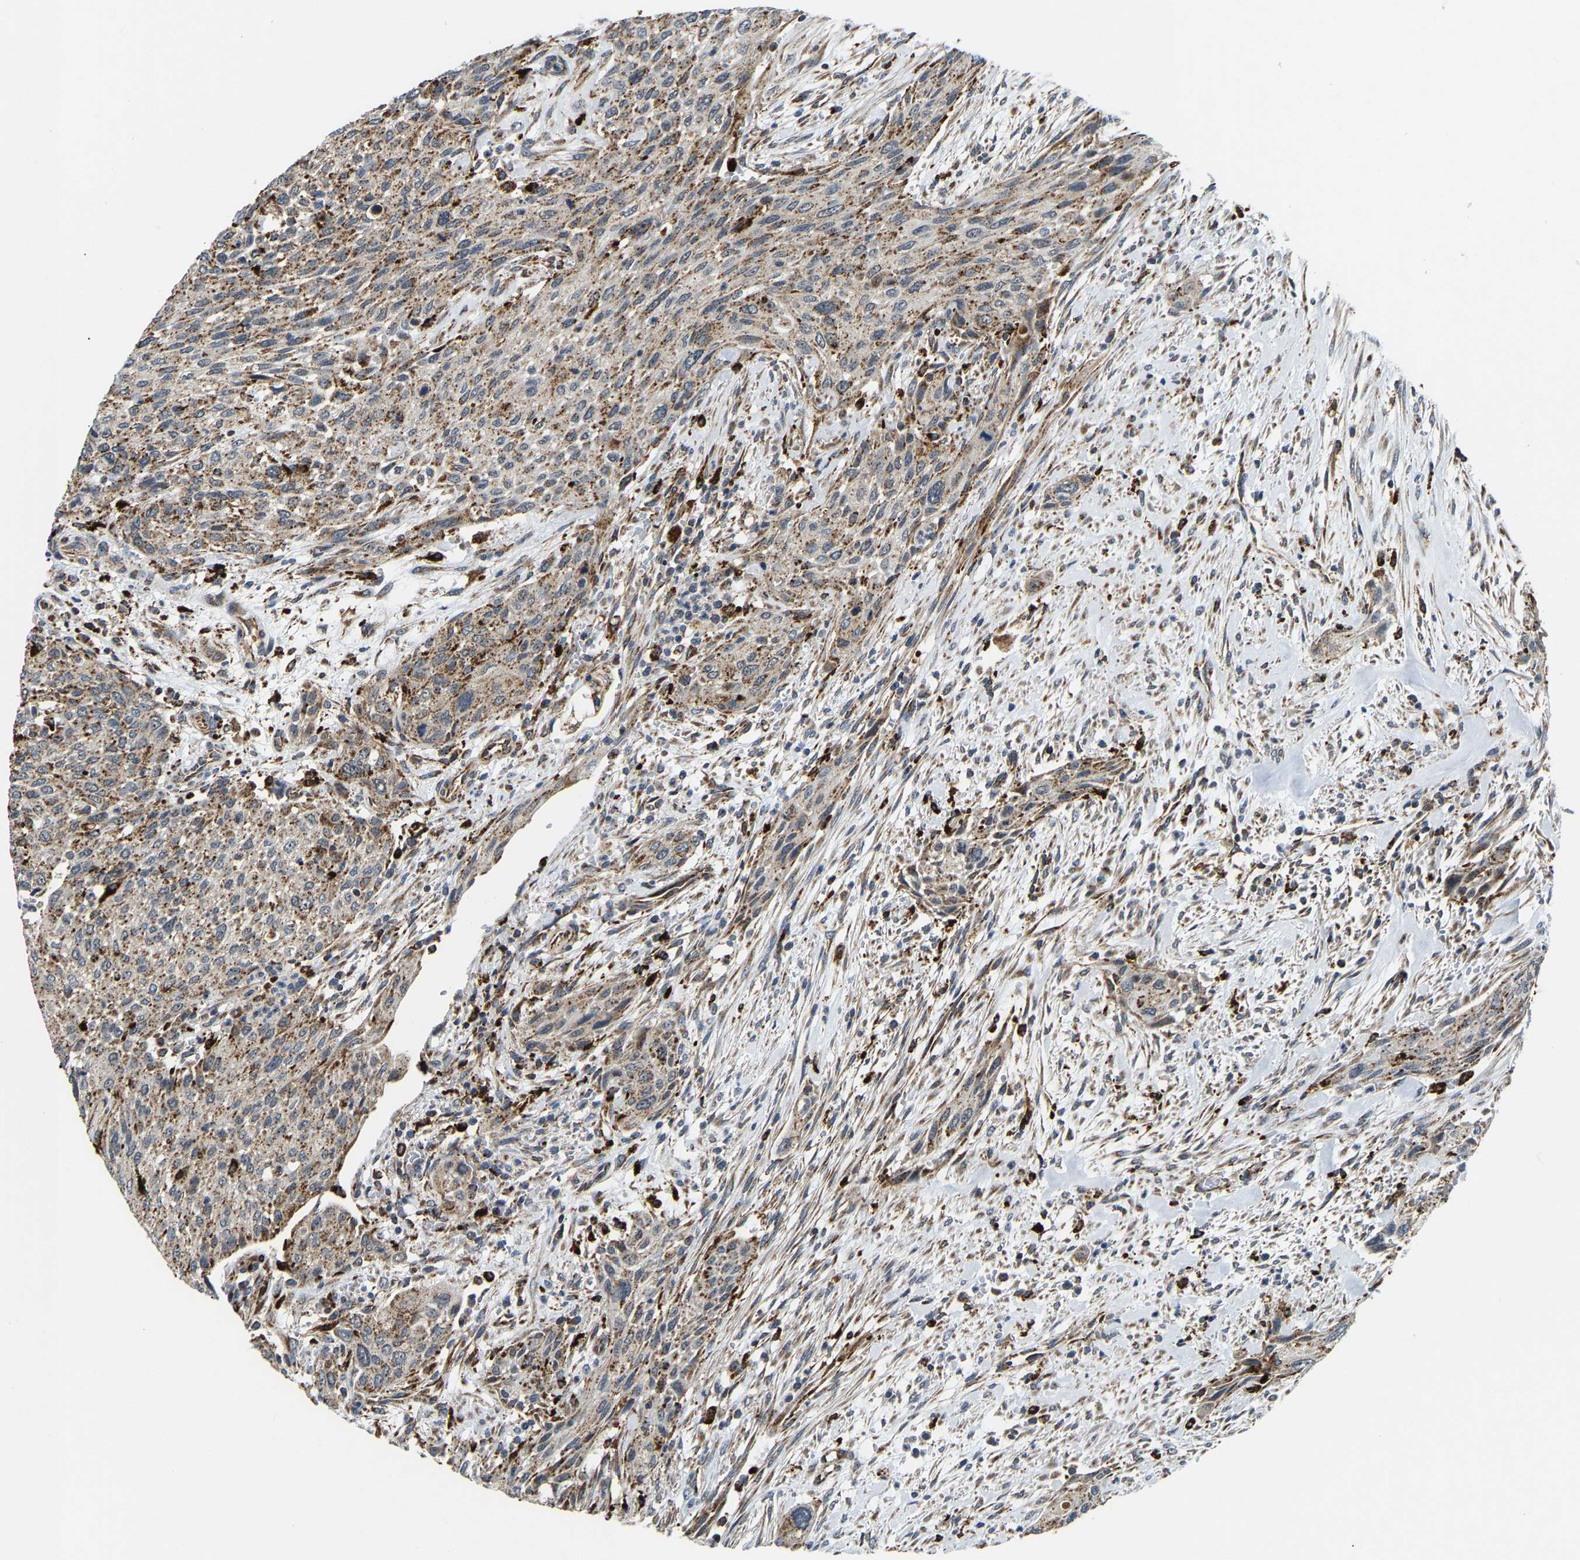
{"staining": {"intensity": "moderate", "quantity": ">75%", "location": "cytoplasmic/membranous"}, "tissue": "urothelial cancer", "cell_type": "Tumor cells", "image_type": "cancer", "snomed": [{"axis": "morphology", "description": "Urothelial carcinoma, Low grade"}, {"axis": "morphology", "description": "Urothelial carcinoma, High grade"}, {"axis": "topography", "description": "Urinary bladder"}], "caption": "Brown immunohistochemical staining in human urothelial carcinoma (high-grade) displays moderate cytoplasmic/membranous expression in approximately >75% of tumor cells. The staining was performed using DAB (3,3'-diaminobenzidine) to visualize the protein expression in brown, while the nuclei were stained in blue with hematoxylin (Magnification: 20x).", "gene": "GIMAP7", "patient": {"sex": "male", "age": 35}}